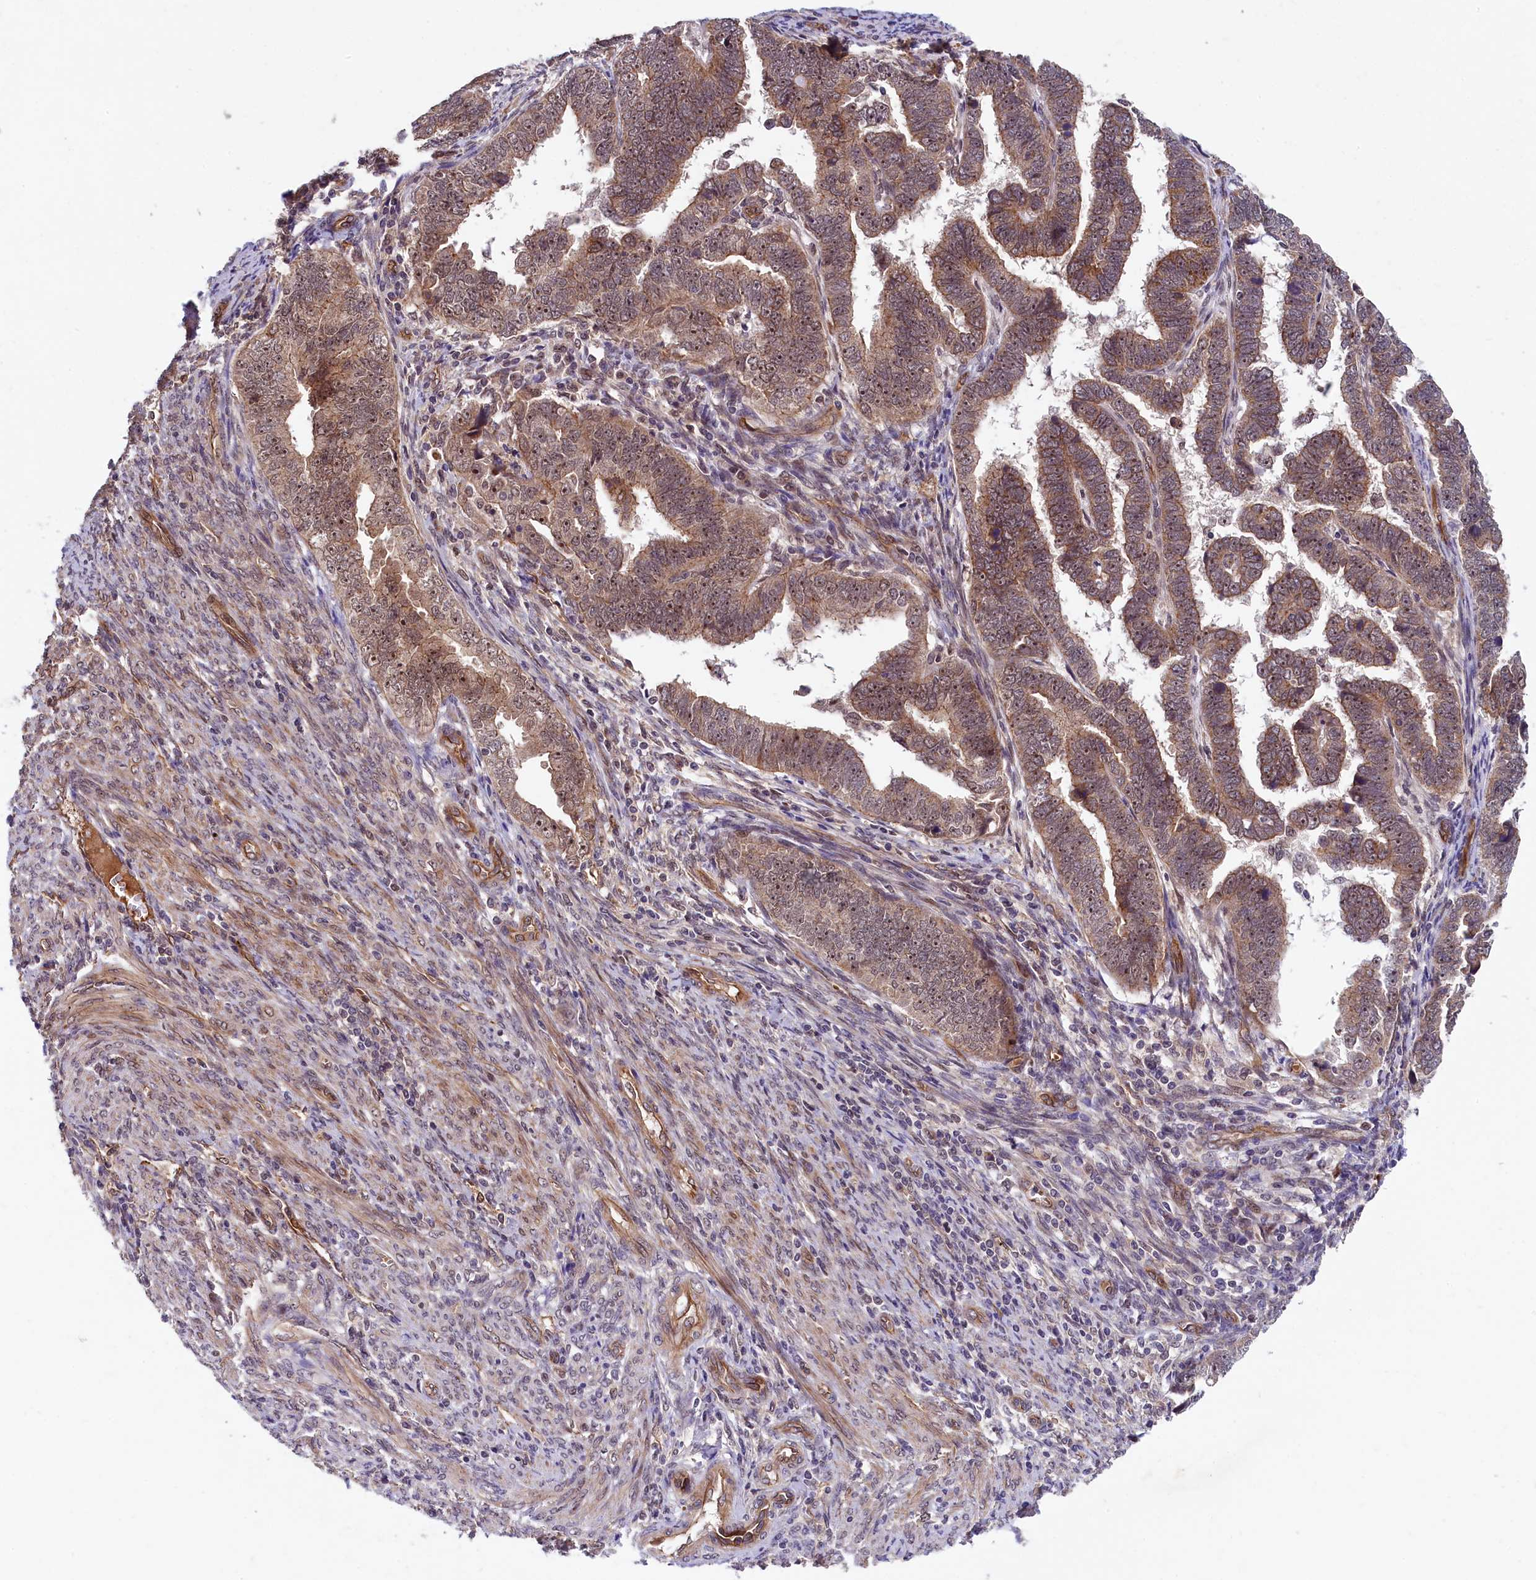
{"staining": {"intensity": "moderate", "quantity": ">75%", "location": "cytoplasmic/membranous,nuclear"}, "tissue": "endometrial cancer", "cell_type": "Tumor cells", "image_type": "cancer", "snomed": [{"axis": "morphology", "description": "Adenocarcinoma, NOS"}, {"axis": "topography", "description": "Endometrium"}], "caption": "Tumor cells display moderate cytoplasmic/membranous and nuclear positivity in approximately >75% of cells in adenocarcinoma (endometrial).", "gene": "ARL14EP", "patient": {"sex": "female", "age": 75}}